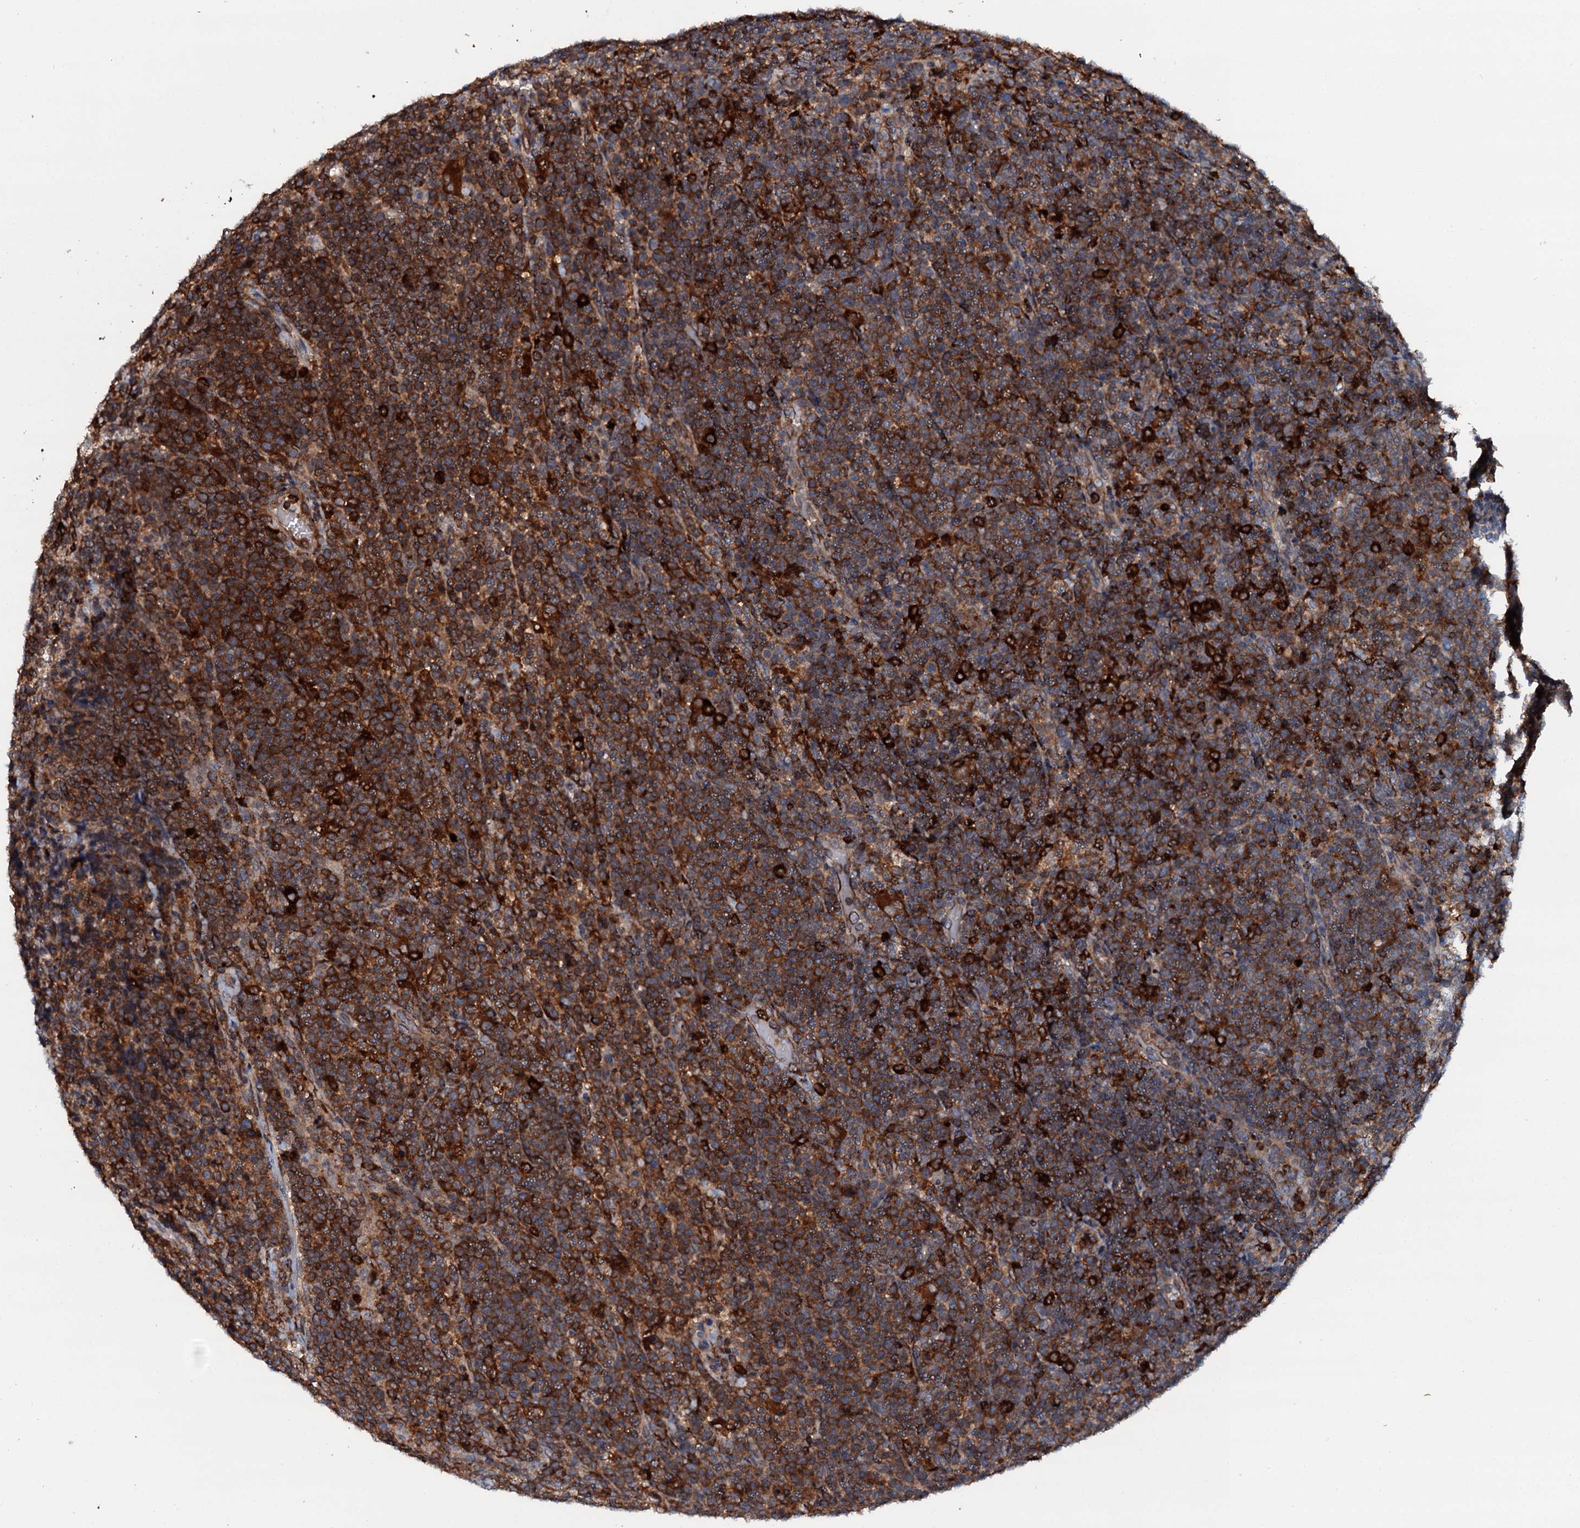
{"staining": {"intensity": "strong", "quantity": ">75%", "location": "cytoplasmic/membranous"}, "tissue": "lymphoma", "cell_type": "Tumor cells", "image_type": "cancer", "snomed": [{"axis": "morphology", "description": "Malignant lymphoma, non-Hodgkin's type, High grade"}, {"axis": "topography", "description": "Lymph node"}], "caption": "The immunohistochemical stain shows strong cytoplasmic/membranous positivity in tumor cells of high-grade malignant lymphoma, non-Hodgkin's type tissue.", "gene": "VAMP8", "patient": {"sex": "male", "age": 61}}